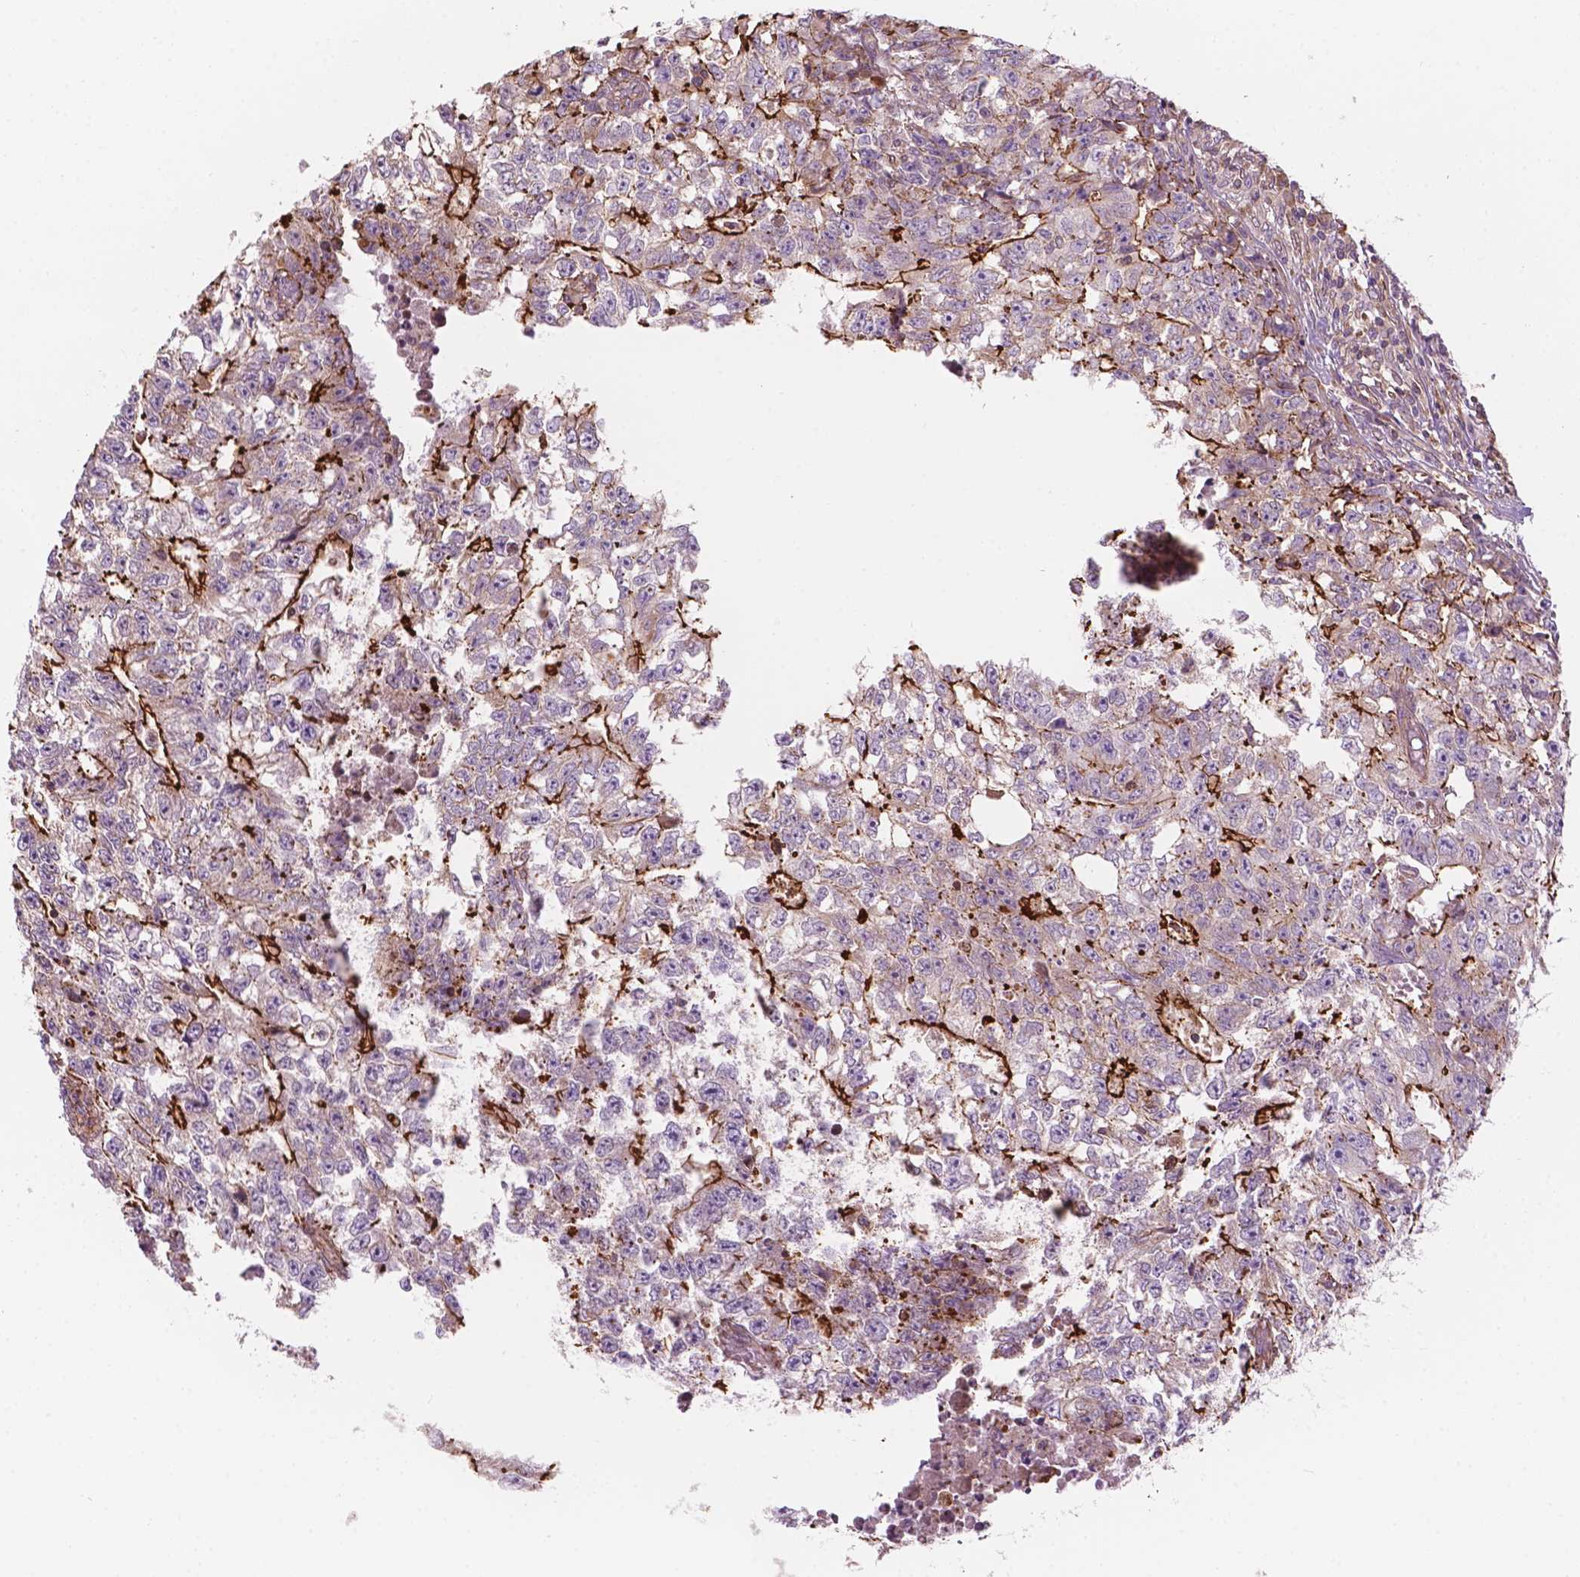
{"staining": {"intensity": "strong", "quantity": "25%-75%", "location": "cytoplasmic/membranous"}, "tissue": "testis cancer", "cell_type": "Tumor cells", "image_type": "cancer", "snomed": [{"axis": "morphology", "description": "Carcinoma, Embryonal, NOS"}, {"axis": "morphology", "description": "Teratoma, malignant, NOS"}, {"axis": "topography", "description": "Testis"}], "caption": "Immunohistochemistry of testis cancer shows high levels of strong cytoplasmic/membranous staining in approximately 25%-75% of tumor cells.", "gene": "SURF4", "patient": {"sex": "male", "age": 24}}